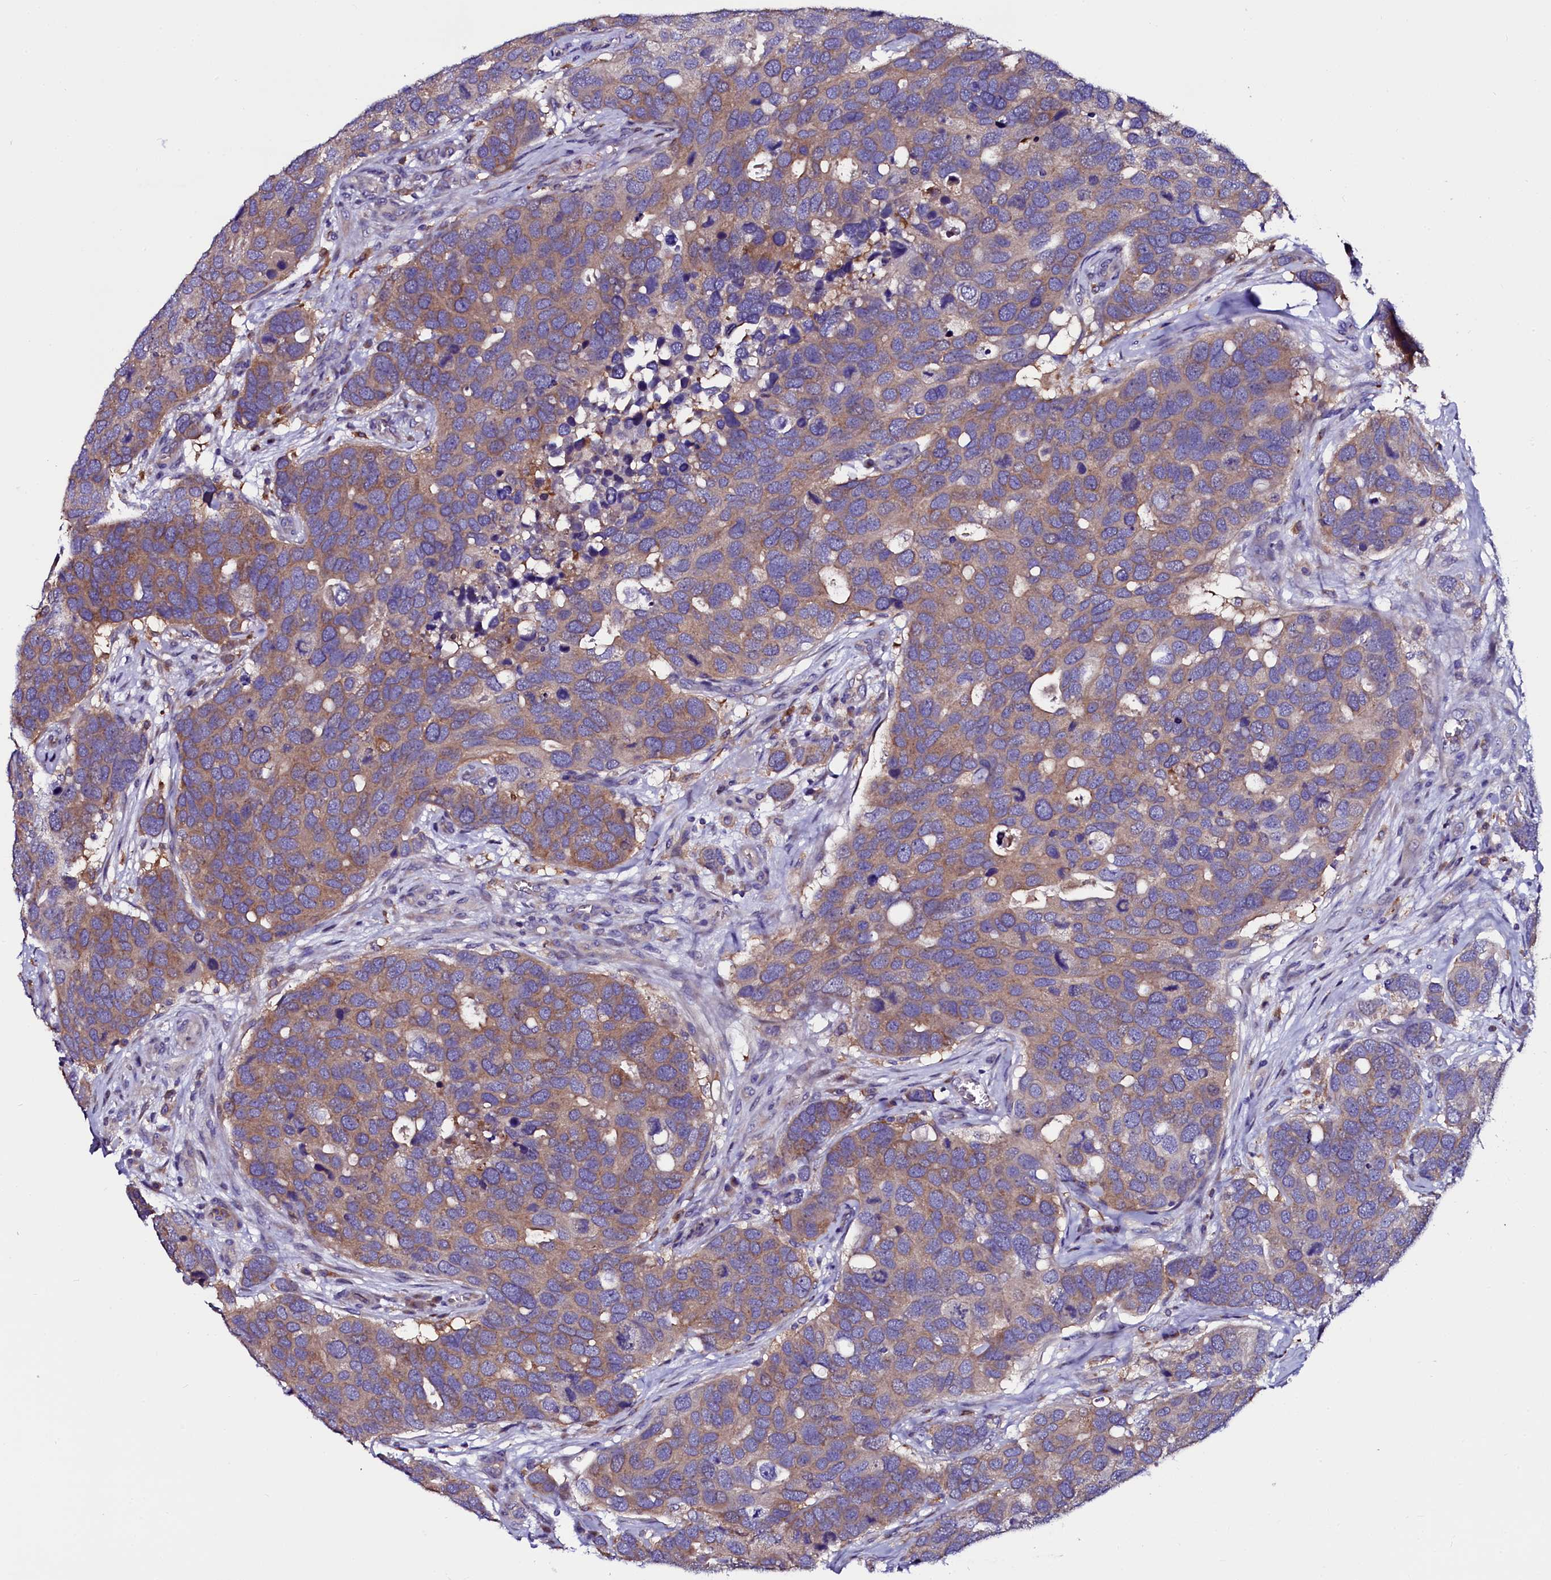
{"staining": {"intensity": "moderate", "quantity": ">75%", "location": "cytoplasmic/membranous"}, "tissue": "breast cancer", "cell_type": "Tumor cells", "image_type": "cancer", "snomed": [{"axis": "morphology", "description": "Duct carcinoma"}, {"axis": "topography", "description": "Breast"}], "caption": "A brown stain shows moderate cytoplasmic/membranous expression of a protein in infiltrating ductal carcinoma (breast) tumor cells.", "gene": "OTOL1", "patient": {"sex": "female", "age": 83}}